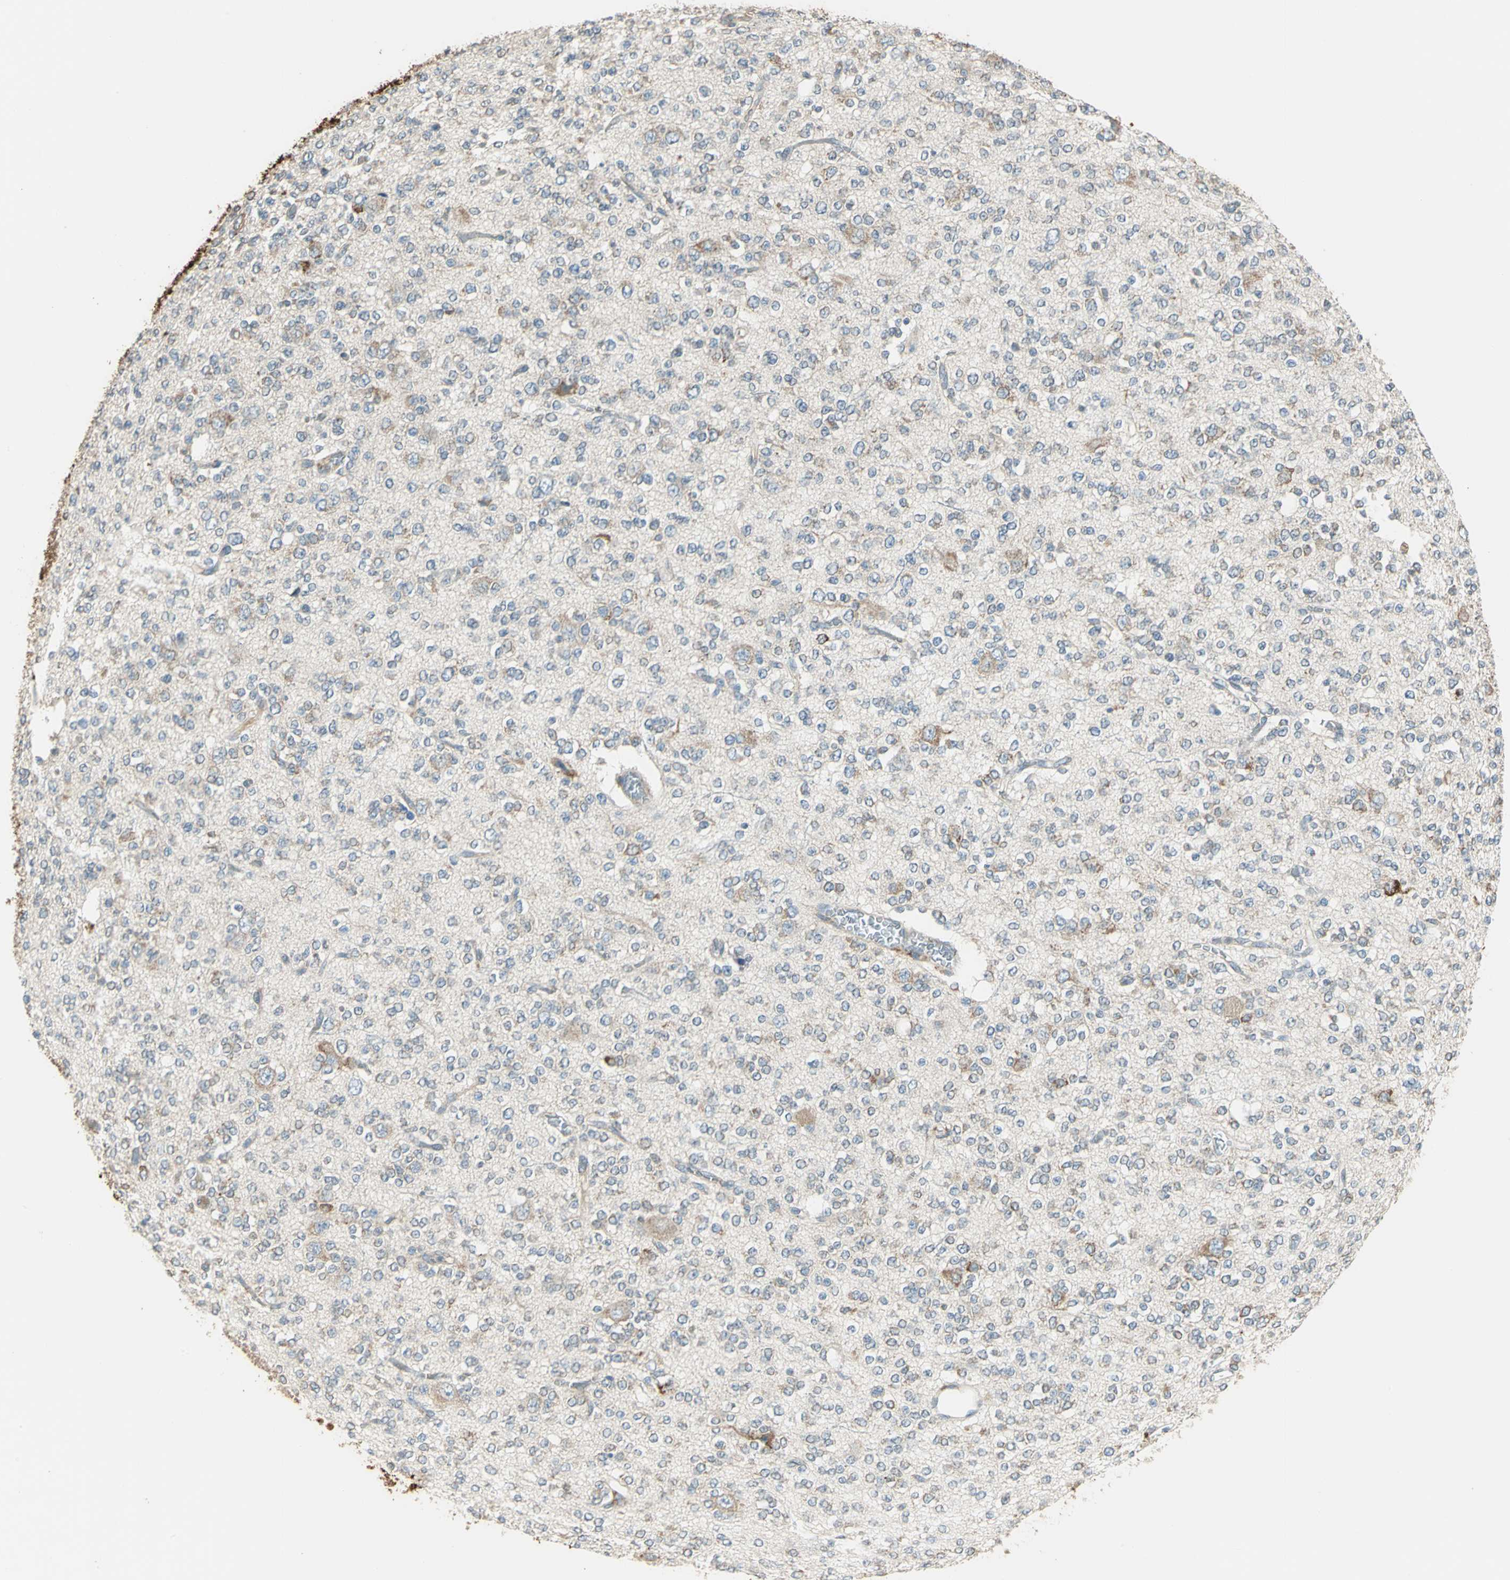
{"staining": {"intensity": "weak", "quantity": "25%-75%", "location": "cytoplasmic/membranous"}, "tissue": "glioma", "cell_type": "Tumor cells", "image_type": "cancer", "snomed": [{"axis": "morphology", "description": "Glioma, malignant, Low grade"}, {"axis": "topography", "description": "Brain"}], "caption": "The micrograph exhibits staining of malignant glioma (low-grade), revealing weak cytoplasmic/membranous protein staining (brown color) within tumor cells.", "gene": "PDIA4", "patient": {"sex": "male", "age": 38}}